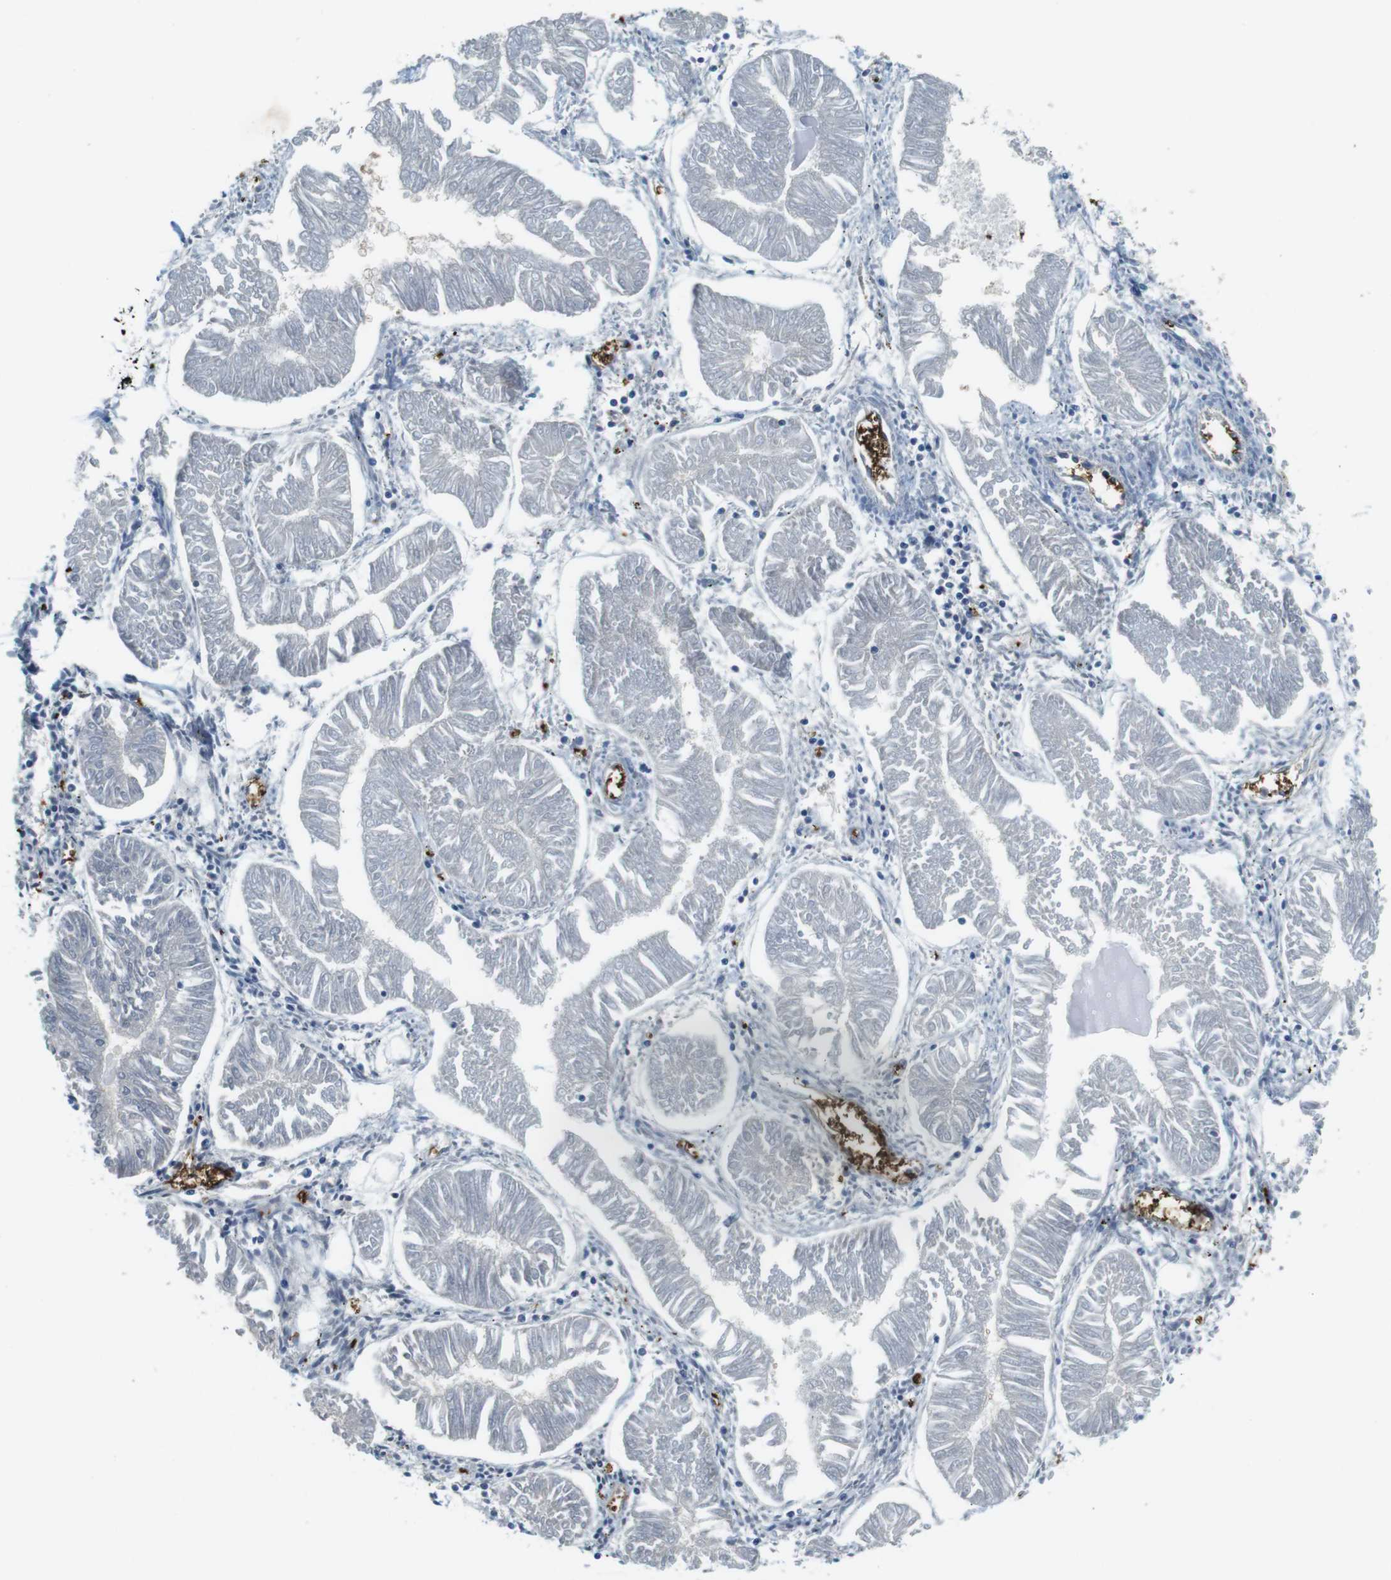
{"staining": {"intensity": "negative", "quantity": "none", "location": "none"}, "tissue": "endometrial cancer", "cell_type": "Tumor cells", "image_type": "cancer", "snomed": [{"axis": "morphology", "description": "Adenocarcinoma, NOS"}, {"axis": "topography", "description": "Endometrium"}], "caption": "Immunohistochemical staining of human endometrial cancer (adenocarcinoma) exhibits no significant positivity in tumor cells.", "gene": "SLC4A1", "patient": {"sex": "female", "age": 53}}